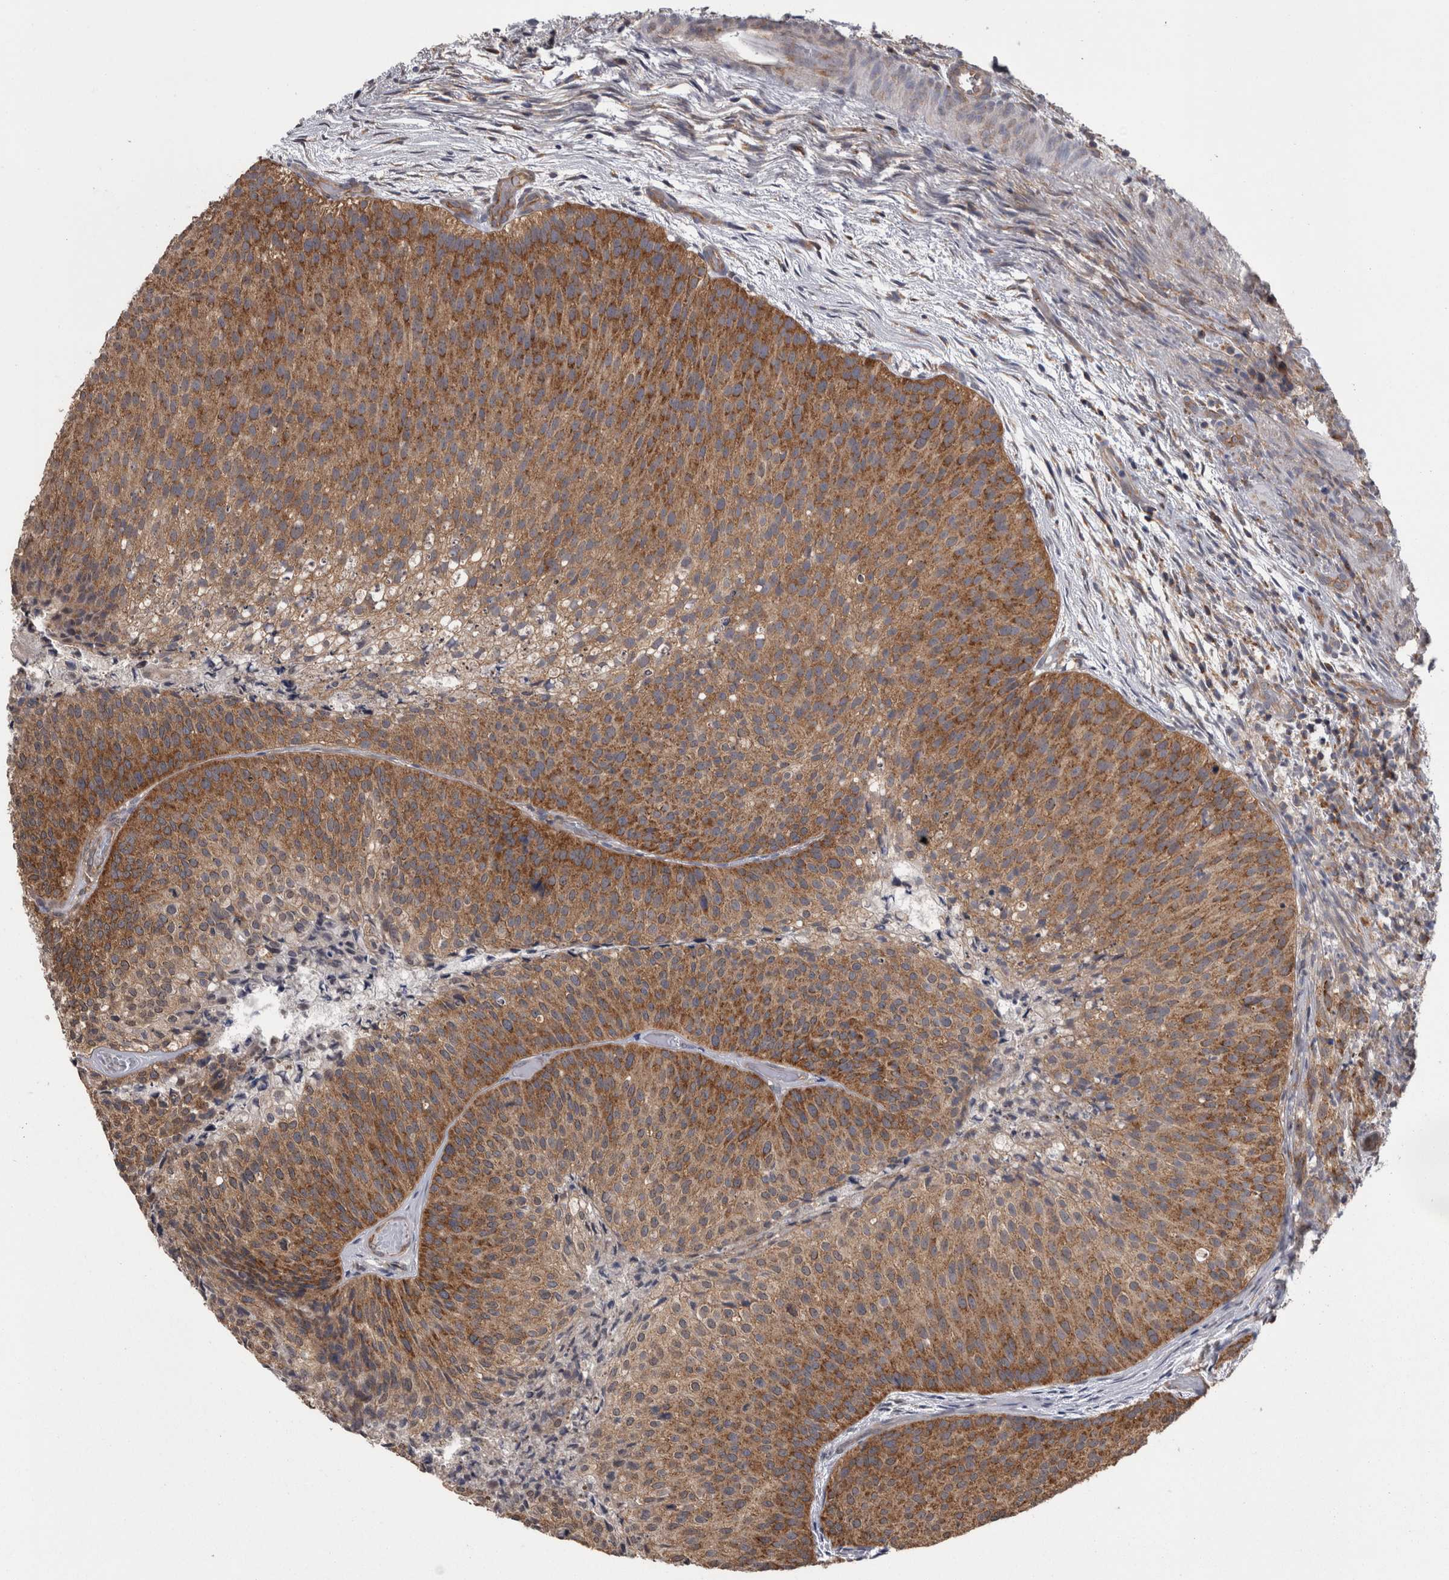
{"staining": {"intensity": "strong", "quantity": ">75%", "location": "cytoplasmic/membranous"}, "tissue": "urothelial cancer", "cell_type": "Tumor cells", "image_type": "cancer", "snomed": [{"axis": "morphology", "description": "Urothelial carcinoma, Low grade"}, {"axis": "topography", "description": "Urinary bladder"}], "caption": "A micrograph of human urothelial cancer stained for a protein demonstrates strong cytoplasmic/membranous brown staining in tumor cells.", "gene": "DDX6", "patient": {"sex": "male", "age": 86}}